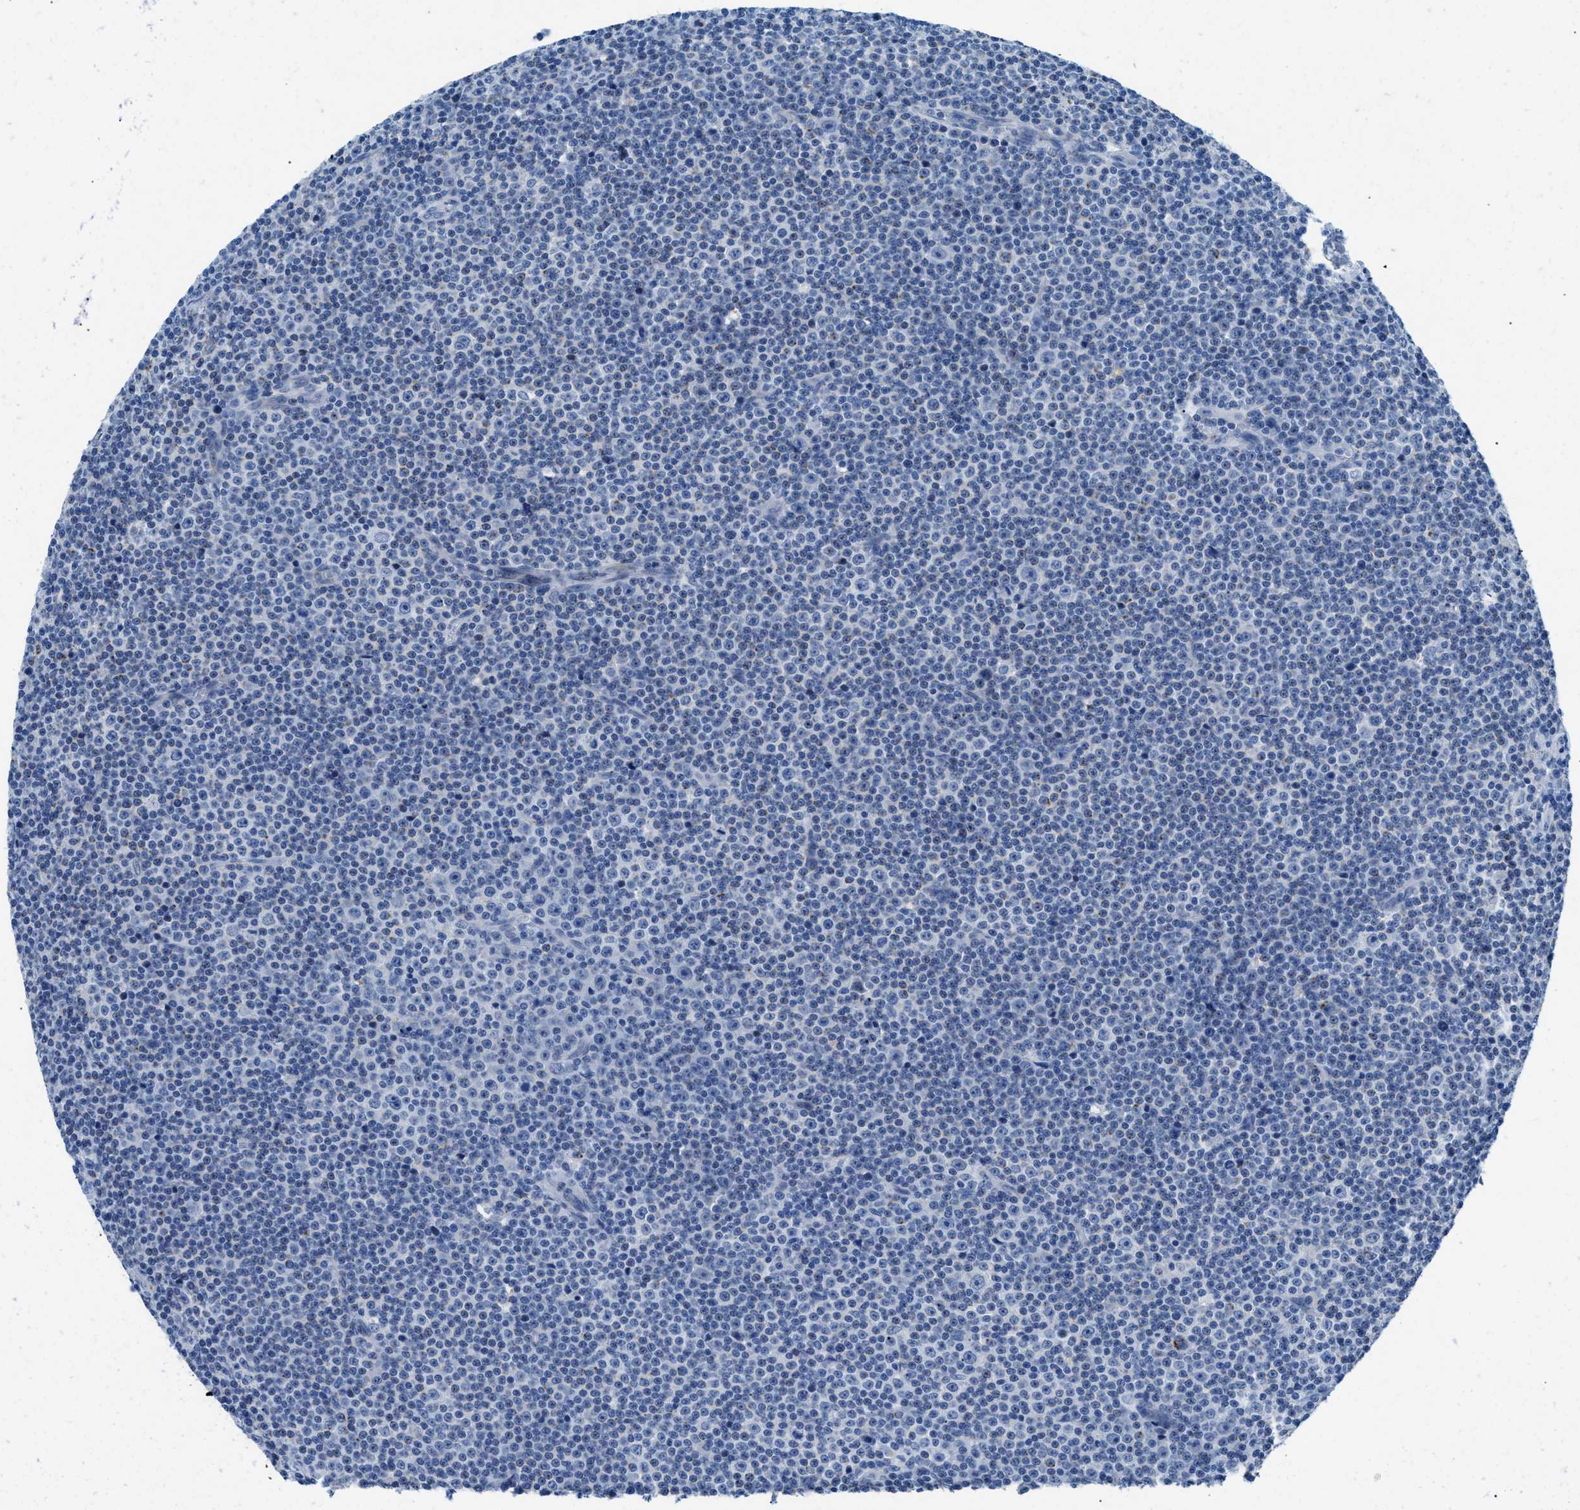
{"staining": {"intensity": "negative", "quantity": "none", "location": "none"}, "tissue": "lymphoma", "cell_type": "Tumor cells", "image_type": "cancer", "snomed": [{"axis": "morphology", "description": "Malignant lymphoma, non-Hodgkin's type, Low grade"}, {"axis": "topography", "description": "Lymph node"}], "caption": "The IHC photomicrograph has no significant staining in tumor cells of lymphoma tissue.", "gene": "TSPAN3", "patient": {"sex": "female", "age": 67}}